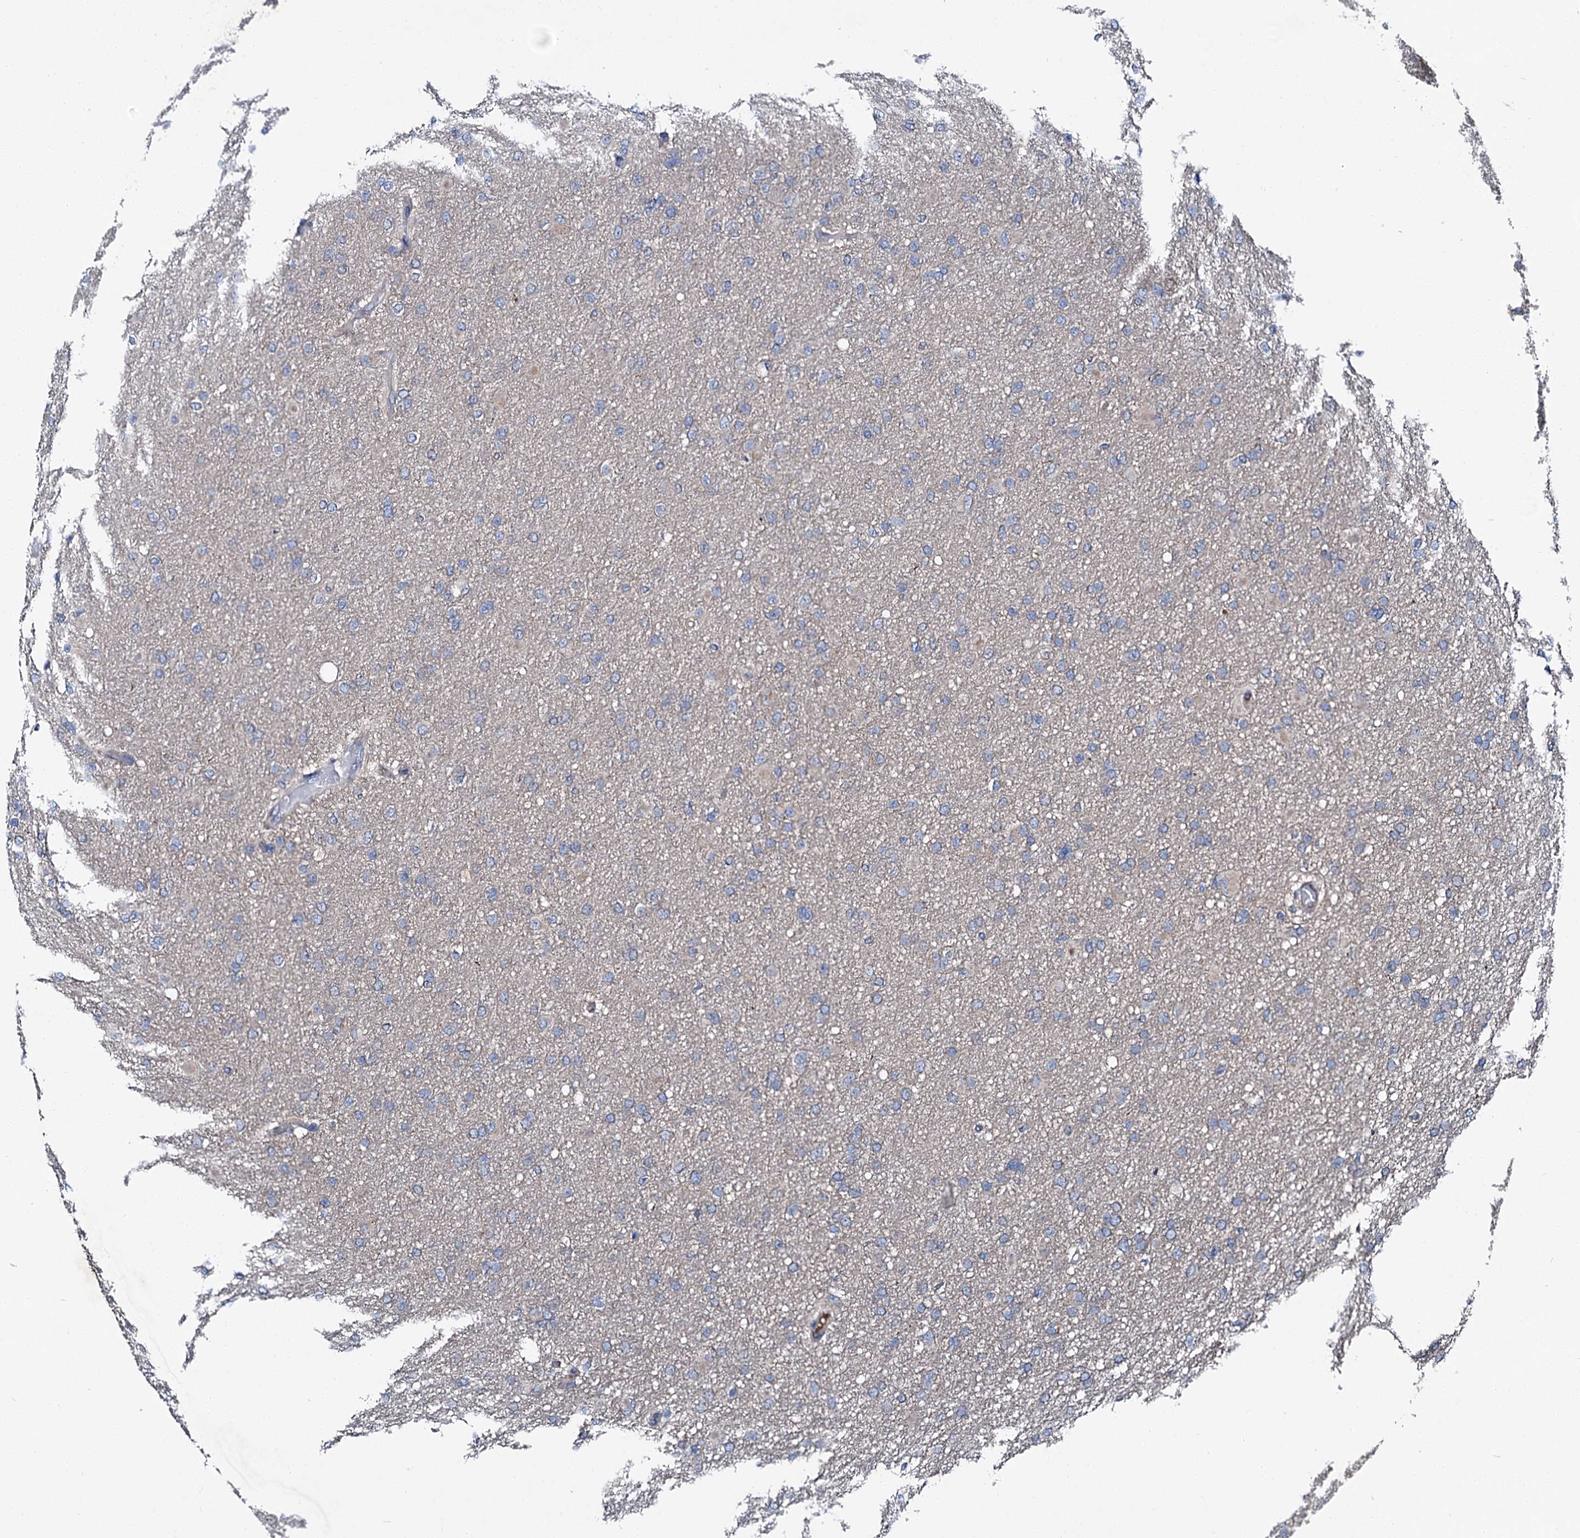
{"staining": {"intensity": "negative", "quantity": "none", "location": "none"}, "tissue": "glioma", "cell_type": "Tumor cells", "image_type": "cancer", "snomed": [{"axis": "morphology", "description": "Glioma, malignant, High grade"}, {"axis": "topography", "description": "Cerebral cortex"}], "caption": "Immunohistochemistry of high-grade glioma (malignant) displays no positivity in tumor cells.", "gene": "SLC22A25", "patient": {"sex": "female", "age": 36}}